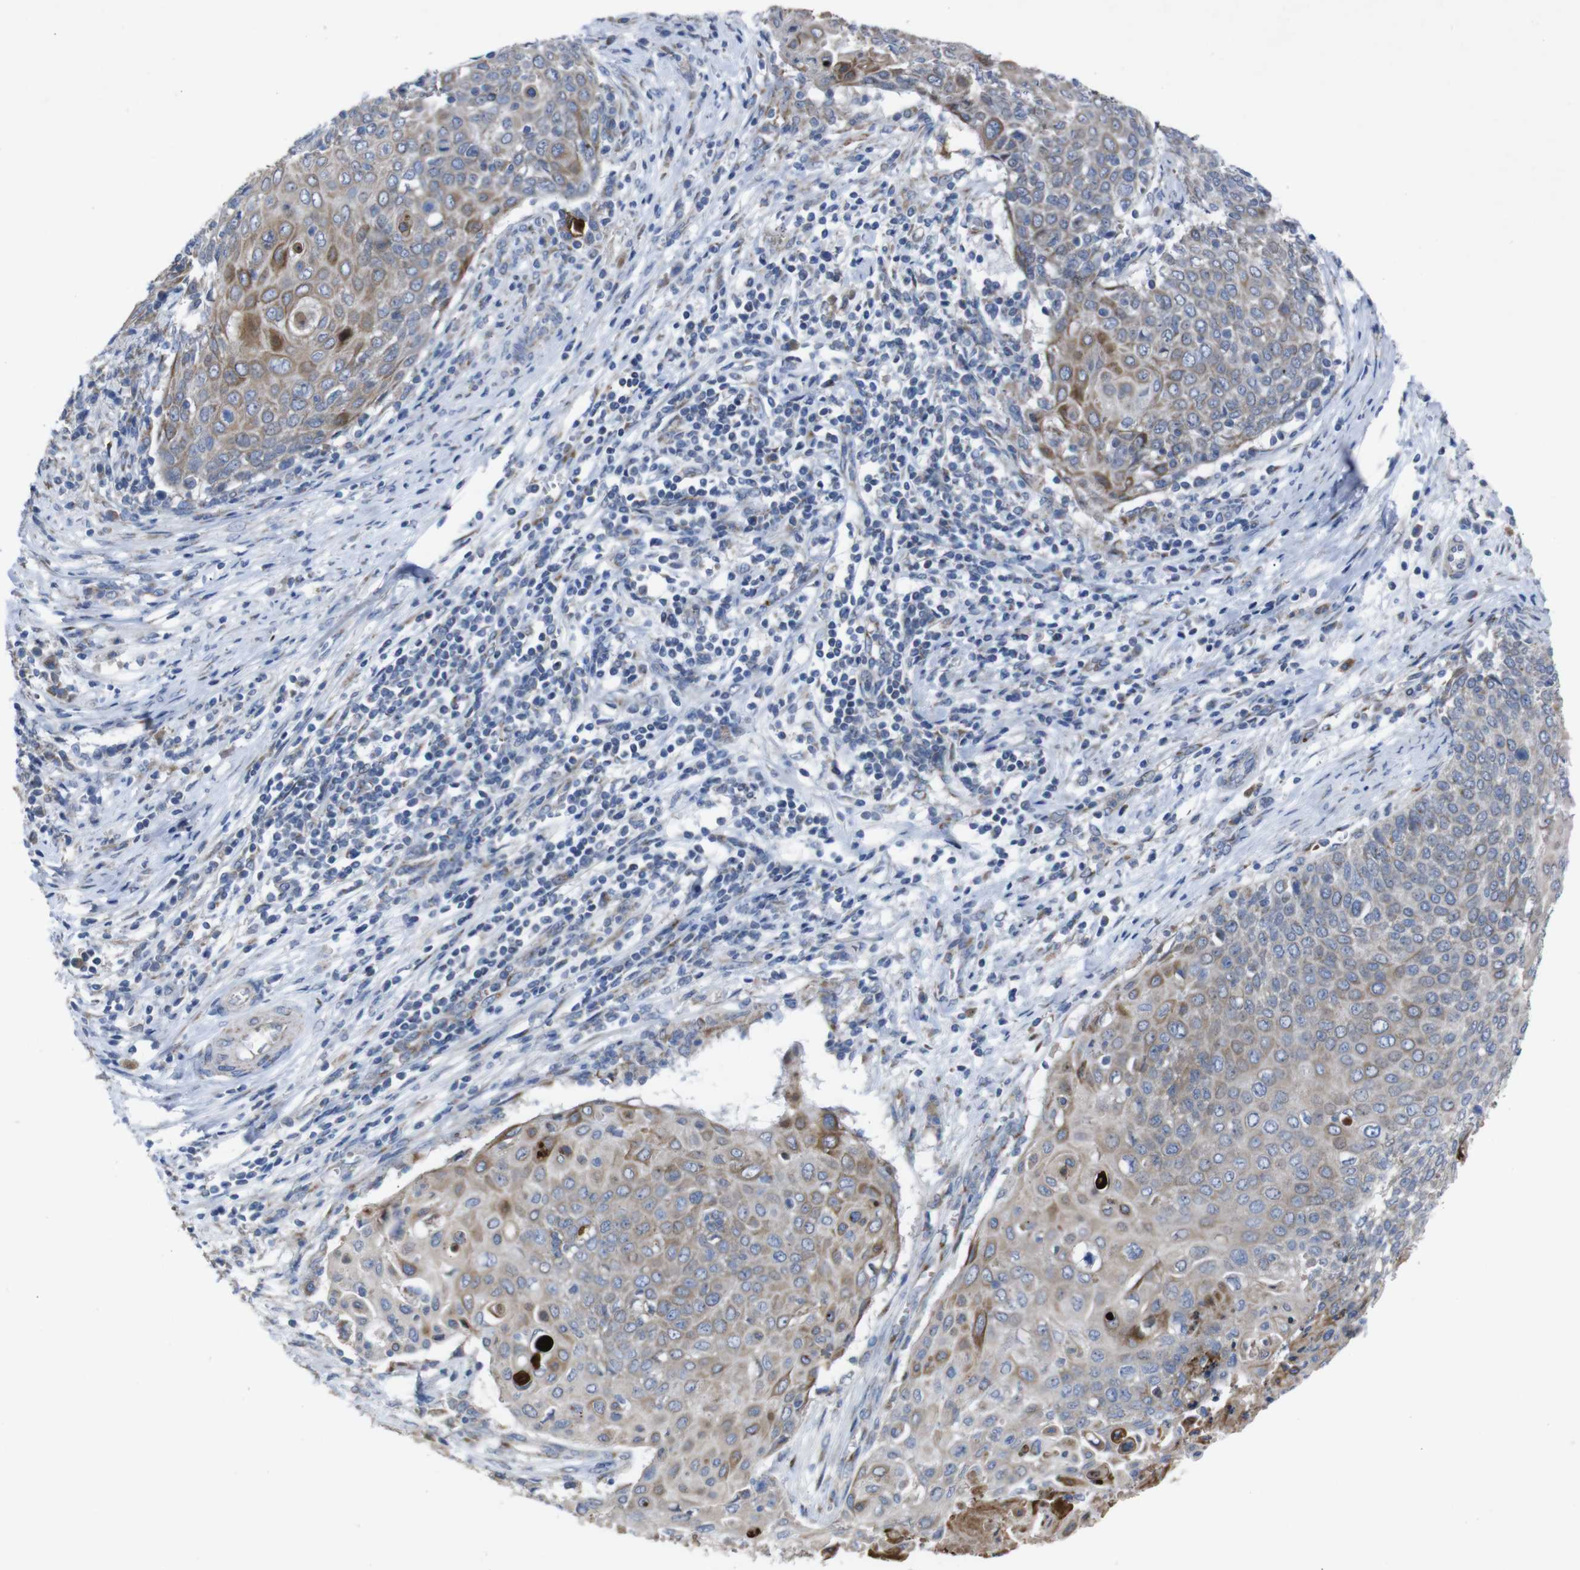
{"staining": {"intensity": "moderate", "quantity": "25%-75%", "location": "cytoplasmic/membranous"}, "tissue": "cervical cancer", "cell_type": "Tumor cells", "image_type": "cancer", "snomed": [{"axis": "morphology", "description": "Squamous cell carcinoma, NOS"}, {"axis": "topography", "description": "Cervix"}], "caption": "Moderate cytoplasmic/membranous protein expression is appreciated in approximately 25%-75% of tumor cells in cervical cancer (squamous cell carcinoma).", "gene": "CHST10", "patient": {"sex": "female", "age": 39}}